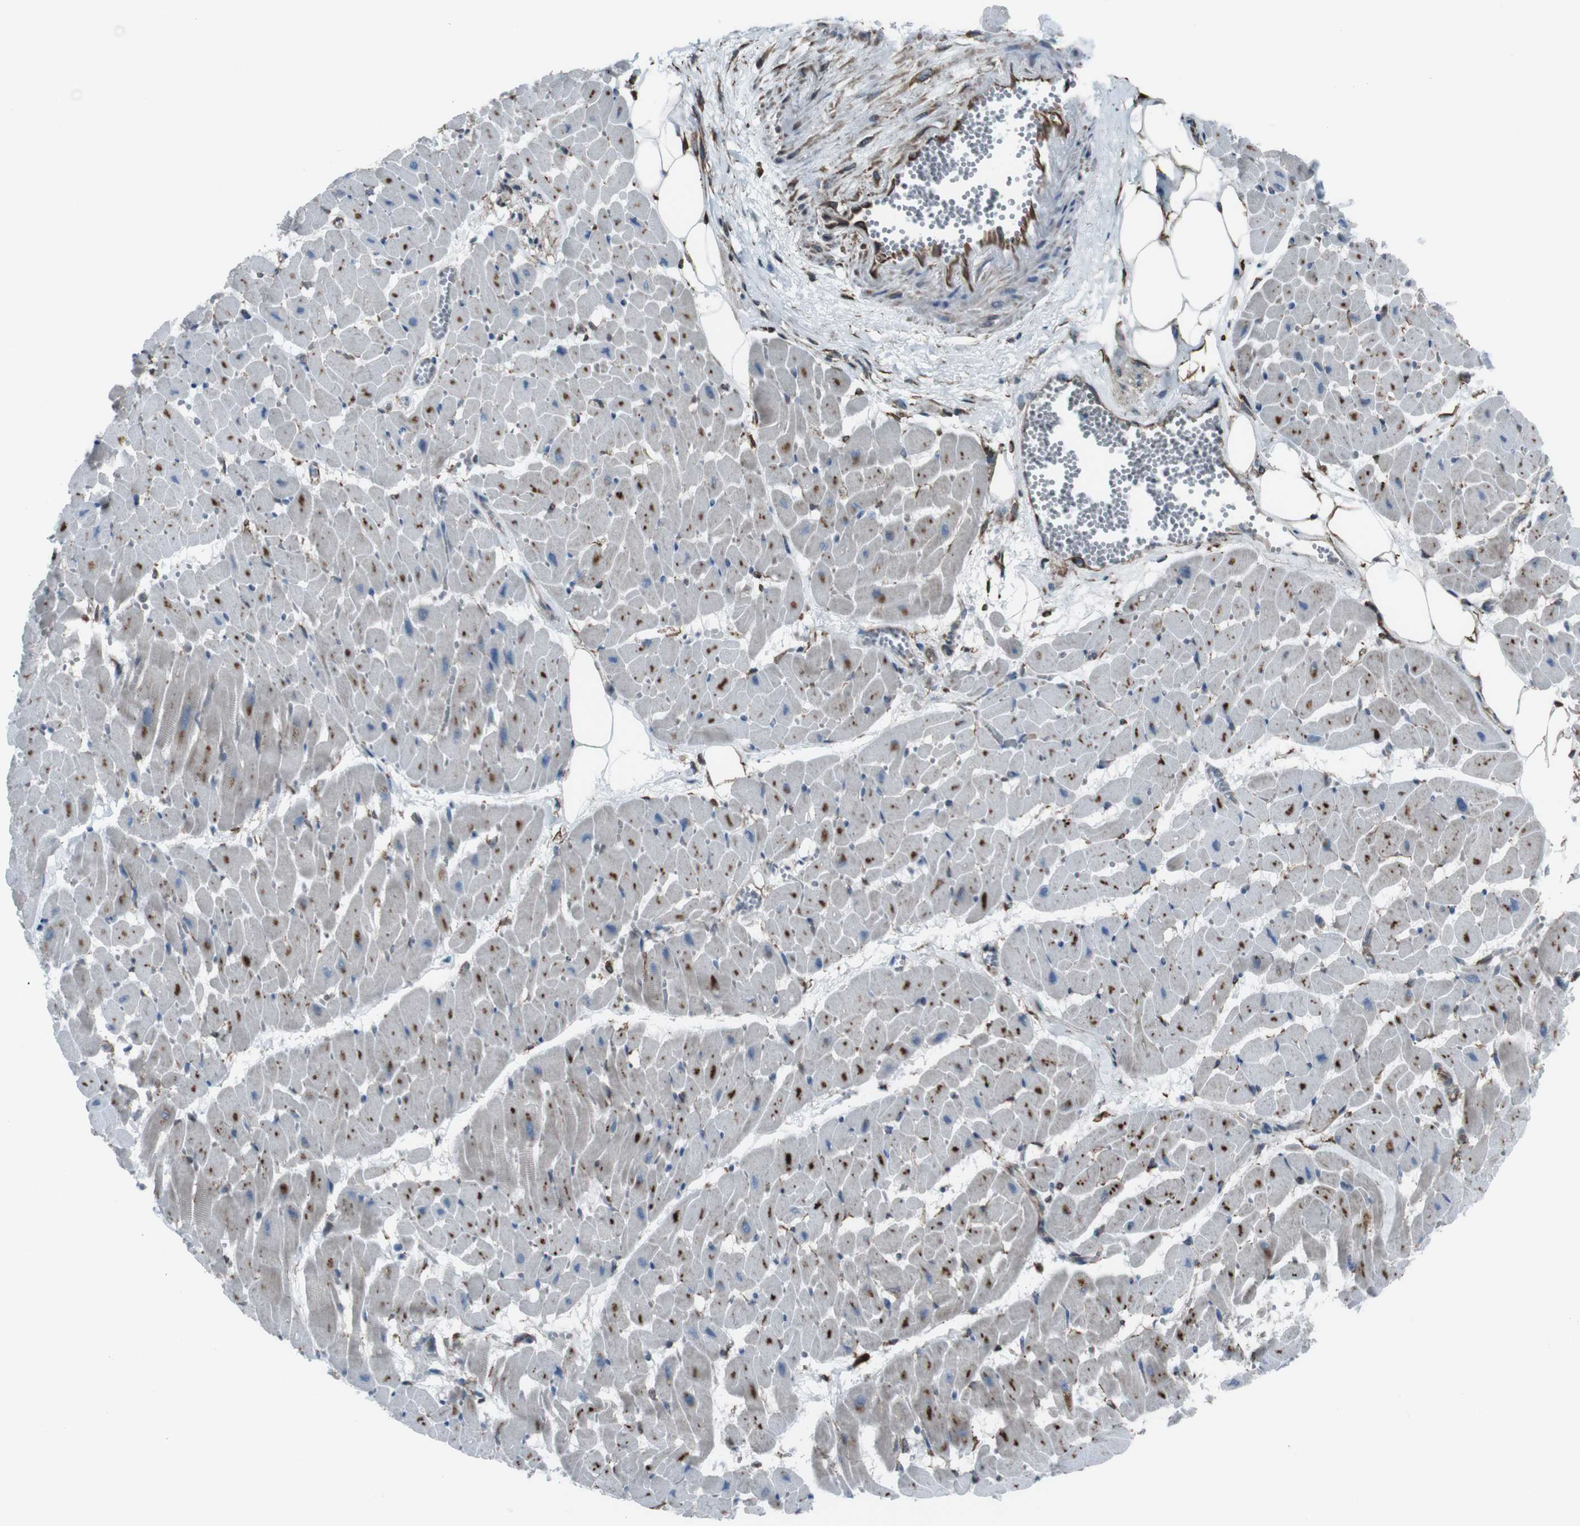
{"staining": {"intensity": "moderate", "quantity": "<25%", "location": "cytoplasmic/membranous"}, "tissue": "heart muscle", "cell_type": "Cardiomyocytes", "image_type": "normal", "snomed": [{"axis": "morphology", "description": "Normal tissue, NOS"}, {"axis": "topography", "description": "Heart"}], "caption": "Heart muscle was stained to show a protein in brown. There is low levels of moderate cytoplasmic/membranous expression in about <25% of cardiomyocytes. (DAB IHC, brown staining for protein, blue staining for nuclei).", "gene": "TMEM141", "patient": {"sex": "female", "age": 19}}